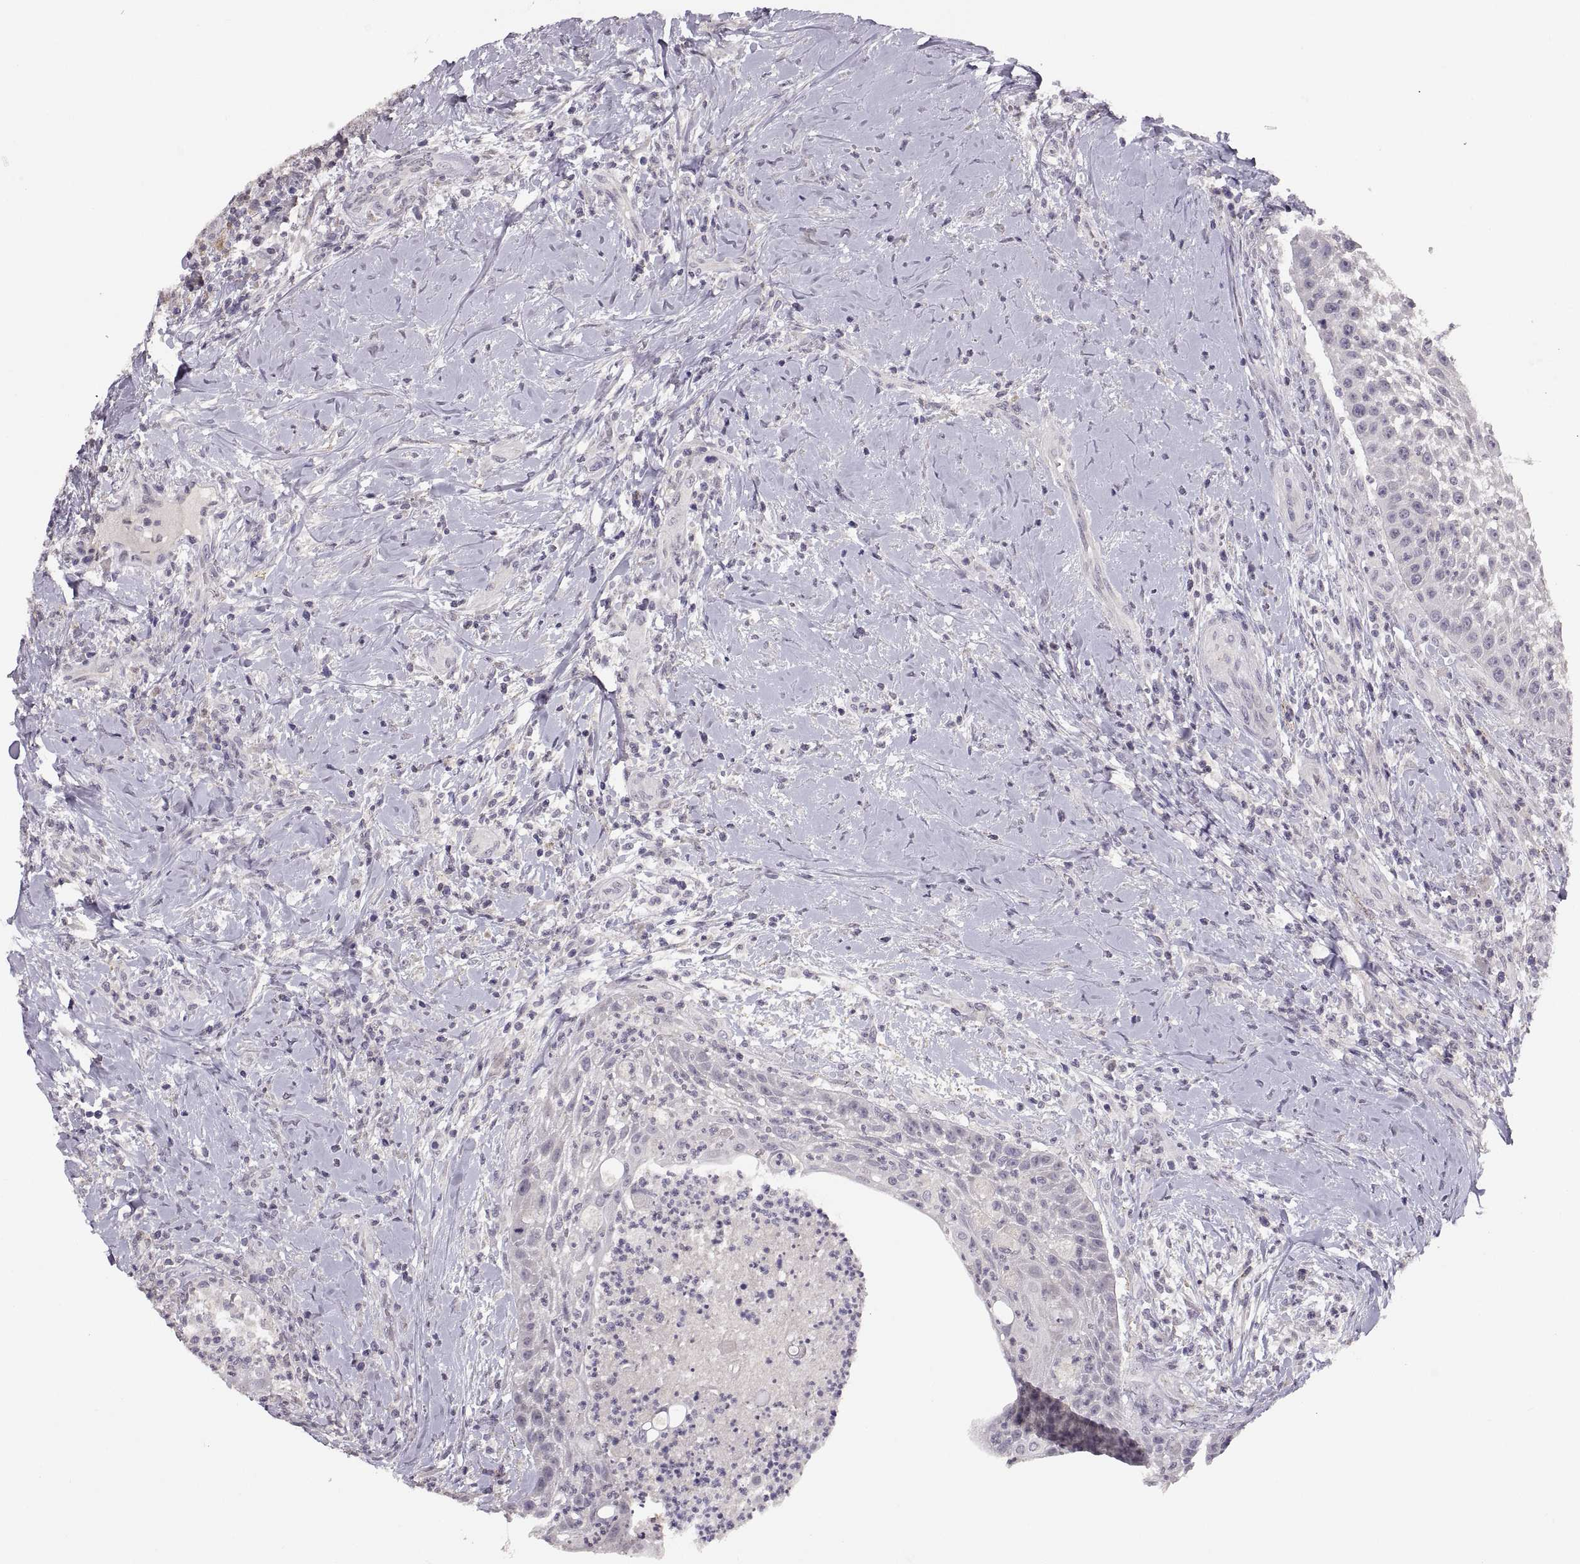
{"staining": {"intensity": "moderate", "quantity": "<25%", "location": "cytoplasmic/membranous"}, "tissue": "head and neck cancer", "cell_type": "Tumor cells", "image_type": "cancer", "snomed": [{"axis": "morphology", "description": "Squamous cell carcinoma, NOS"}, {"axis": "topography", "description": "Head-Neck"}], "caption": "Immunohistochemical staining of head and neck cancer shows low levels of moderate cytoplasmic/membranous positivity in approximately <25% of tumor cells. The protein of interest is stained brown, and the nuclei are stained in blue (DAB IHC with brightfield microscopy, high magnification).", "gene": "CDH2", "patient": {"sex": "male", "age": 69}}